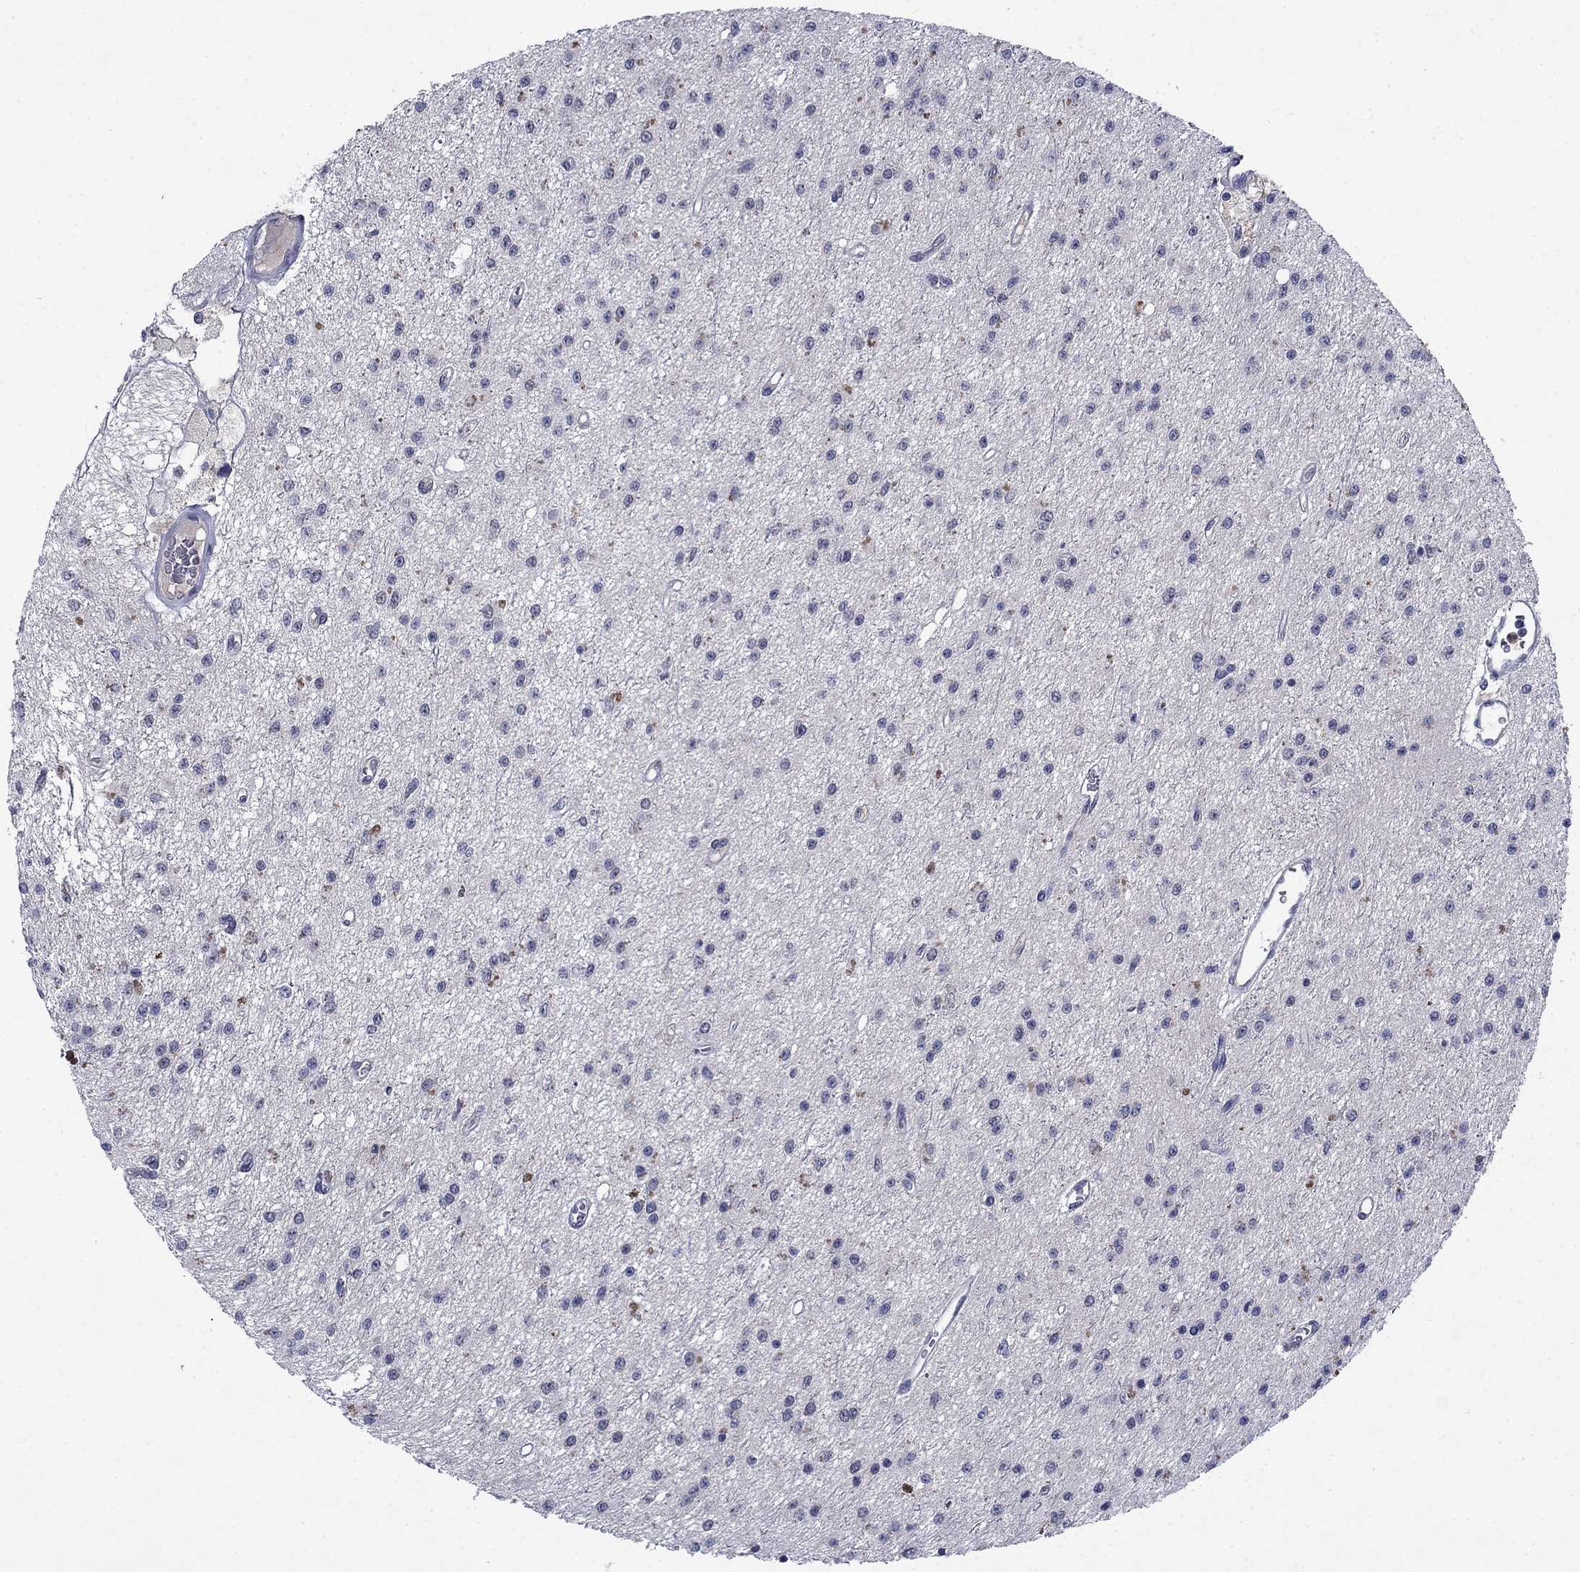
{"staining": {"intensity": "negative", "quantity": "none", "location": "none"}, "tissue": "glioma", "cell_type": "Tumor cells", "image_type": "cancer", "snomed": [{"axis": "morphology", "description": "Glioma, malignant, Low grade"}, {"axis": "topography", "description": "Brain"}], "caption": "IHC histopathology image of neoplastic tissue: low-grade glioma (malignant) stained with DAB (3,3'-diaminobenzidine) exhibits no significant protein staining in tumor cells.", "gene": "STAB2", "patient": {"sex": "female", "age": 45}}